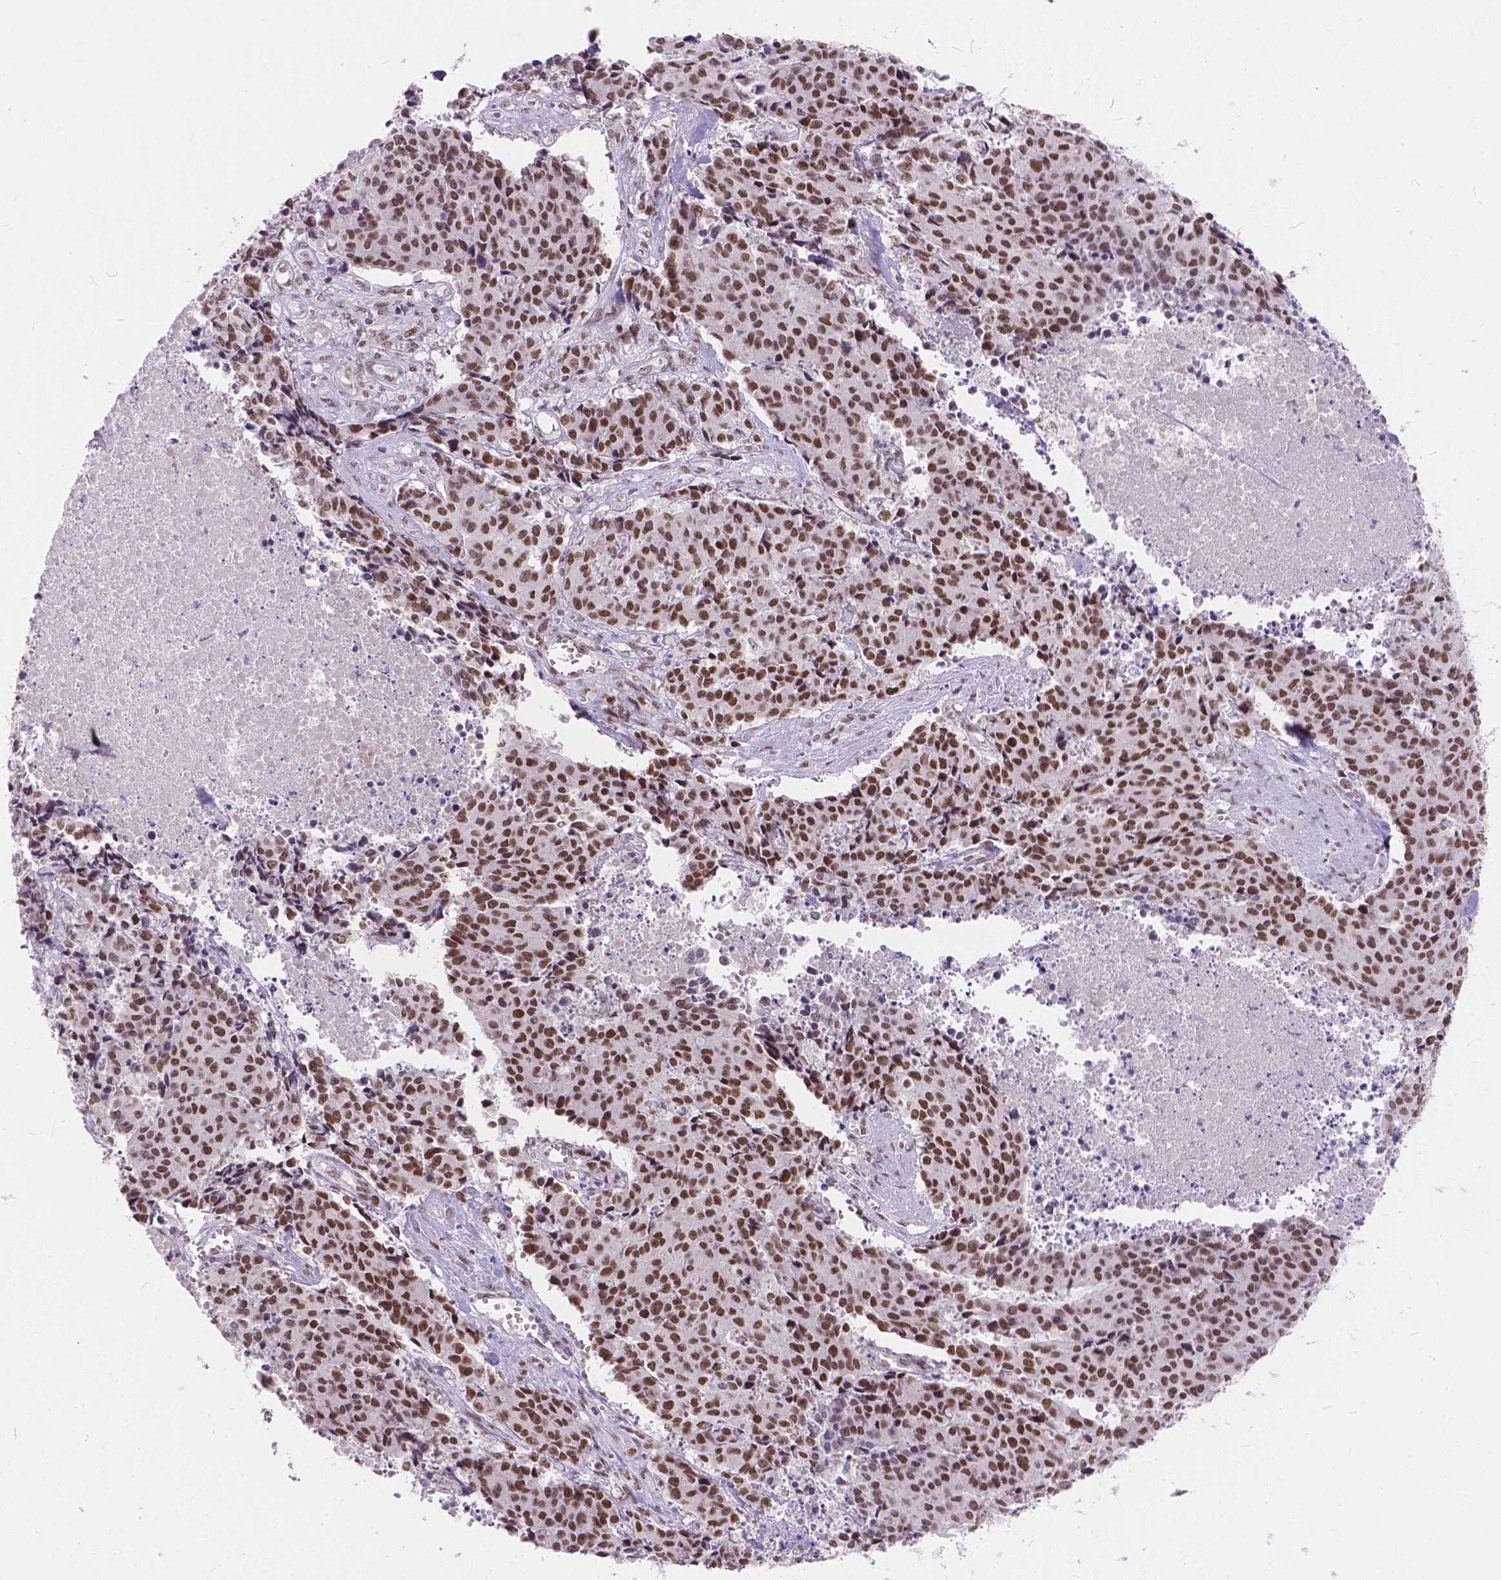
{"staining": {"intensity": "moderate", "quantity": ">75%", "location": "nuclear"}, "tissue": "cervical cancer", "cell_type": "Tumor cells", "image_type": "cancer", "snomed": [{"axis": "morphology", "description": "Squamous cell carcinoma, NOS"}, {"axis": "topography", "description": "Cervix"}], "caption": "This is a histology image of immunohistochemistry staining of cervical cancer (squamous cell carcinoma), which shows moderate expression in the nuclear of tumor cells.", "gene": "FAM53A", "patient": {"sex": "female", "age": 28}}